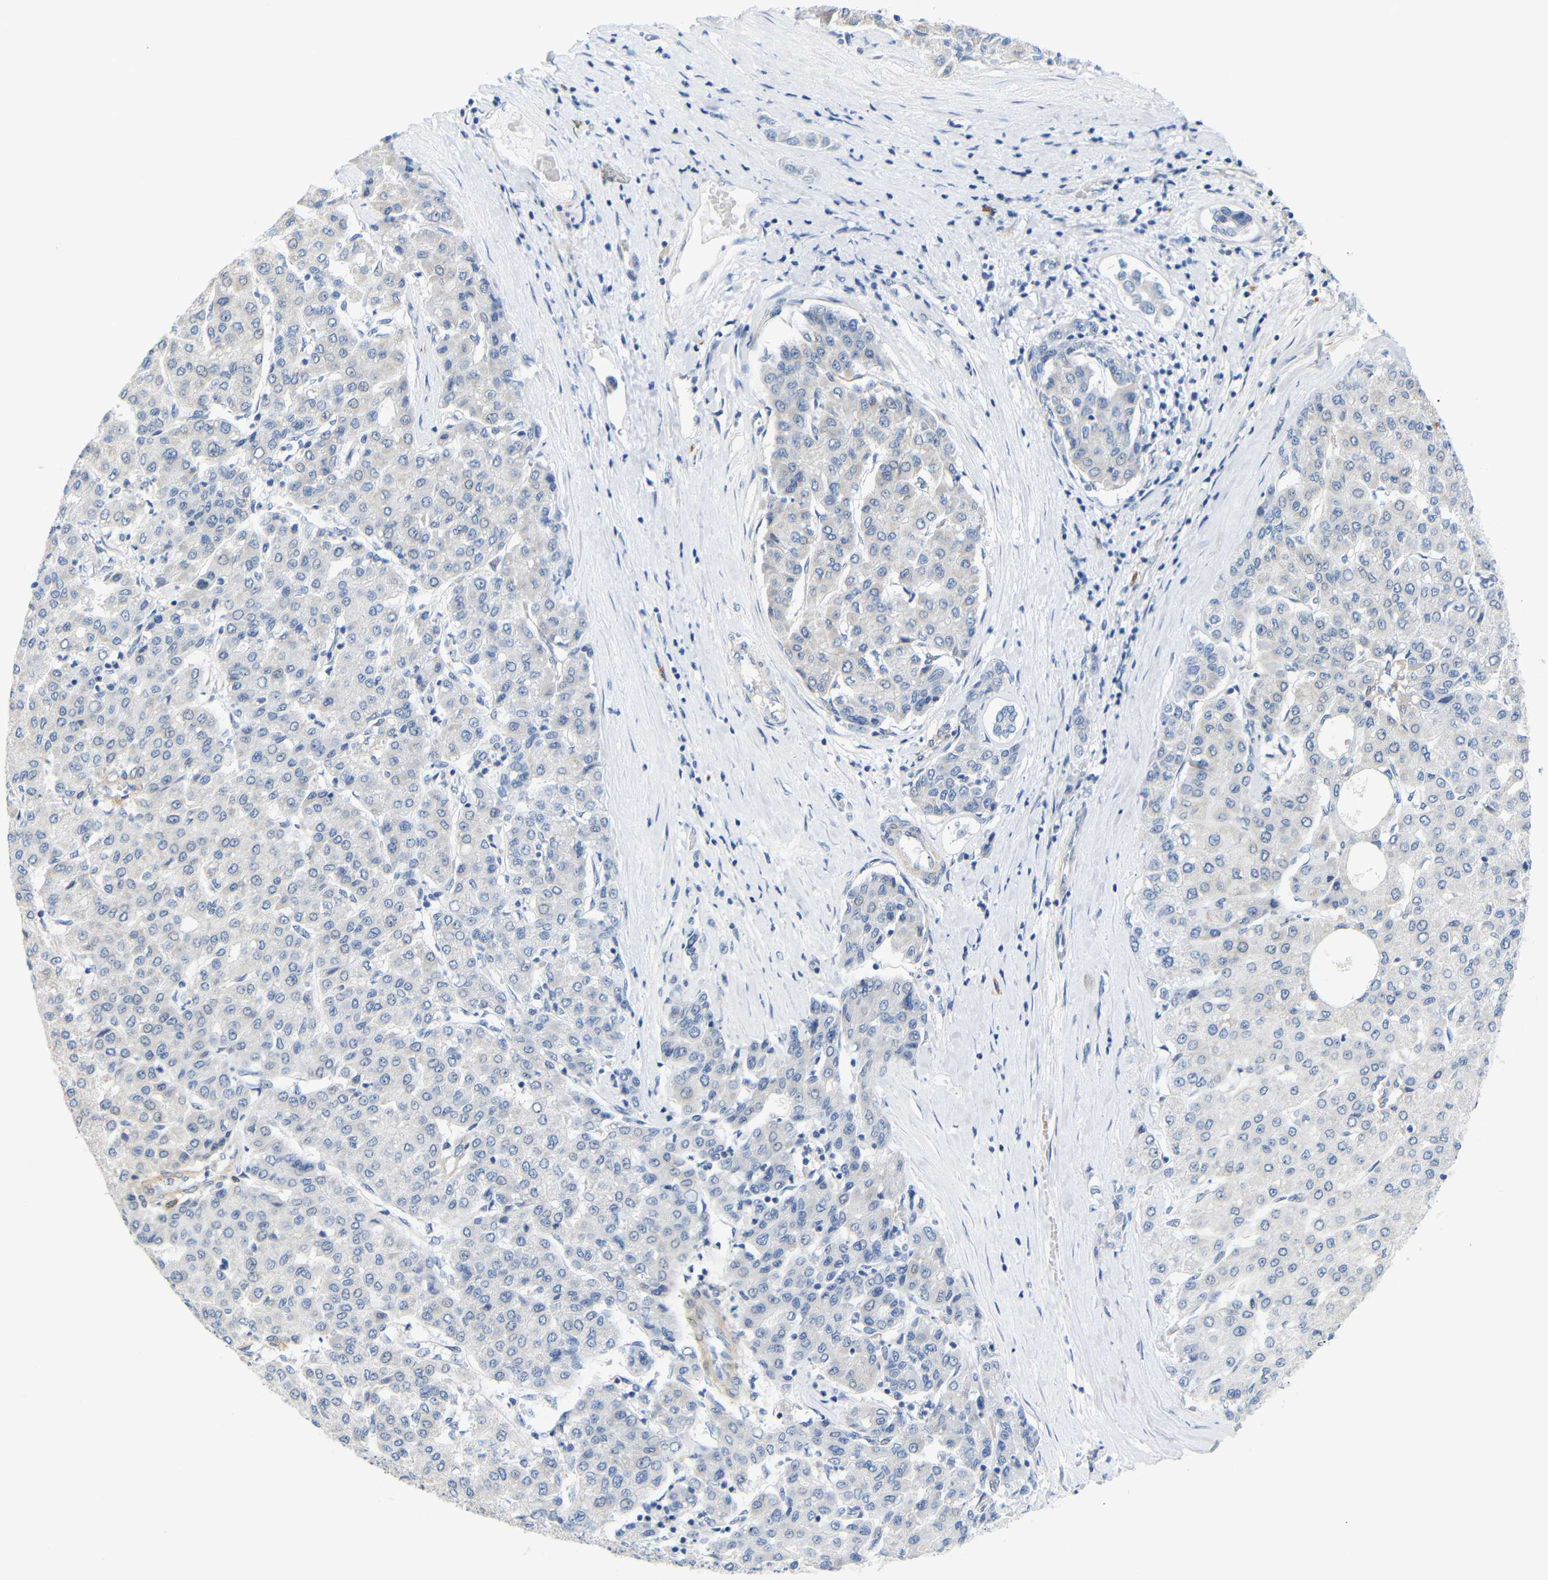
{"staining": {"intensity": "negative", "quantity": "none", "location": "none"}, "tissue": "liver cancer", "cell_type": "Tumor cells", "image_type": "cancer", "snomed": [{"axis": "morphology", "description": "Carcinoma, Hepatocellular, NOS"}, {"axis": "topography", "description": "Liver"}], "caption": "Immunohistochemistry (IHC) histopathology image of neoplastic tissue: human liver cancer stained with DAB exhibits no significant protein expression in tumor cells. Nuclei are stained in blue.", "gene": "STMN3", "patient": {"sex": "male", "age": 65}}